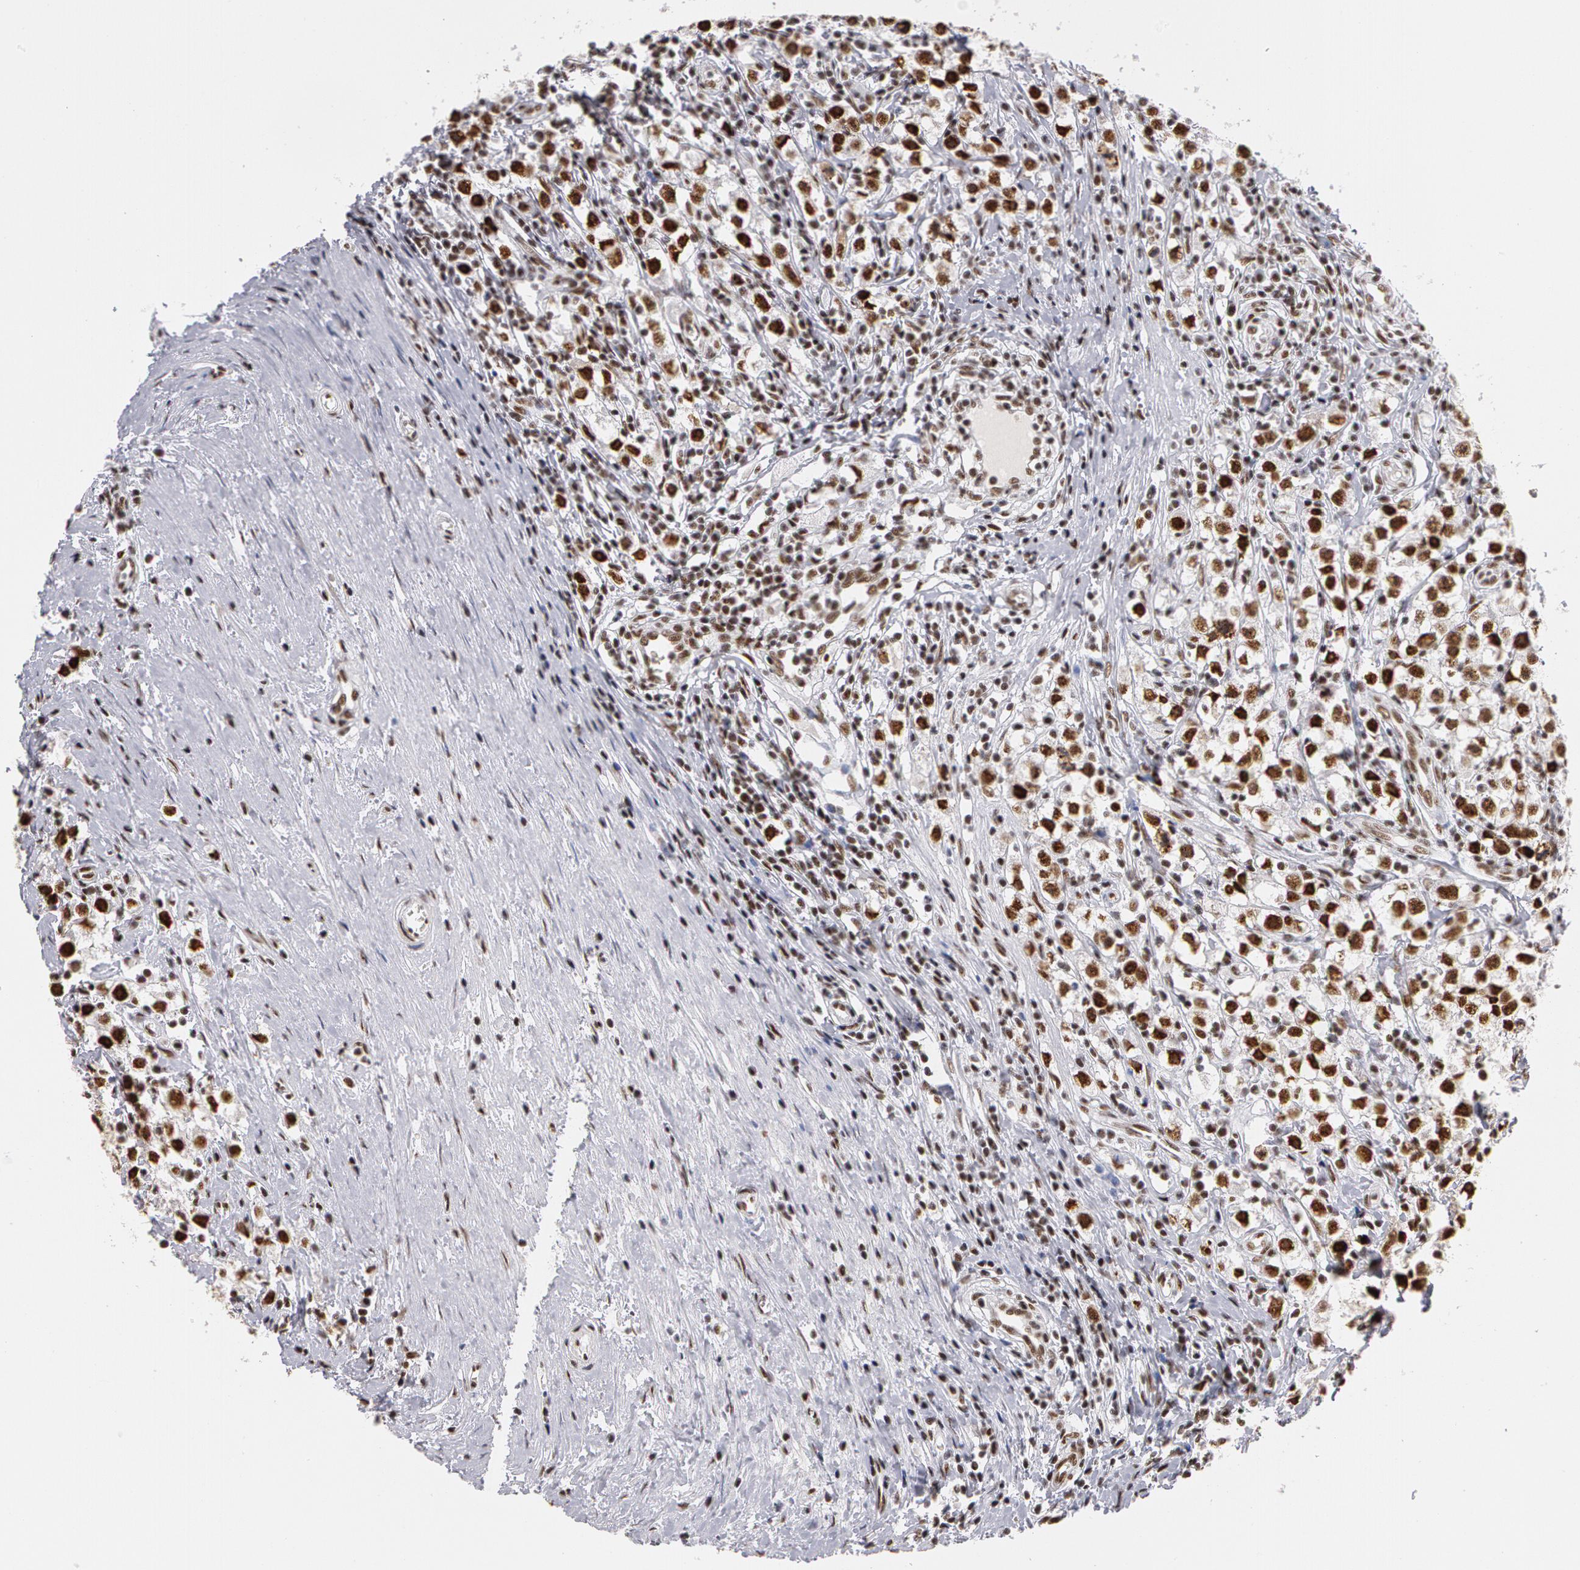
{"staining": {"intensity": "strong", "quantity": ">75%", "location": "nuclear"}, "tissue": "testis cancer", "cell_type": "Tumor cells", "image_type": "cancer", "snomed": [{"axis": "morphology", "description": "Seminoma, NOS"}, {"axis": "topography", "description": "Testis"}], "caption": "Immunohistochemistry (DAB (3,3'-diaminobenzidine)) staining of human testis cancer (seminoma) reveals strong nuclear protein positivity in about >75% of tumor cells.", "gene": "PNN", "patient": {"sex": "male", "age": 35}}